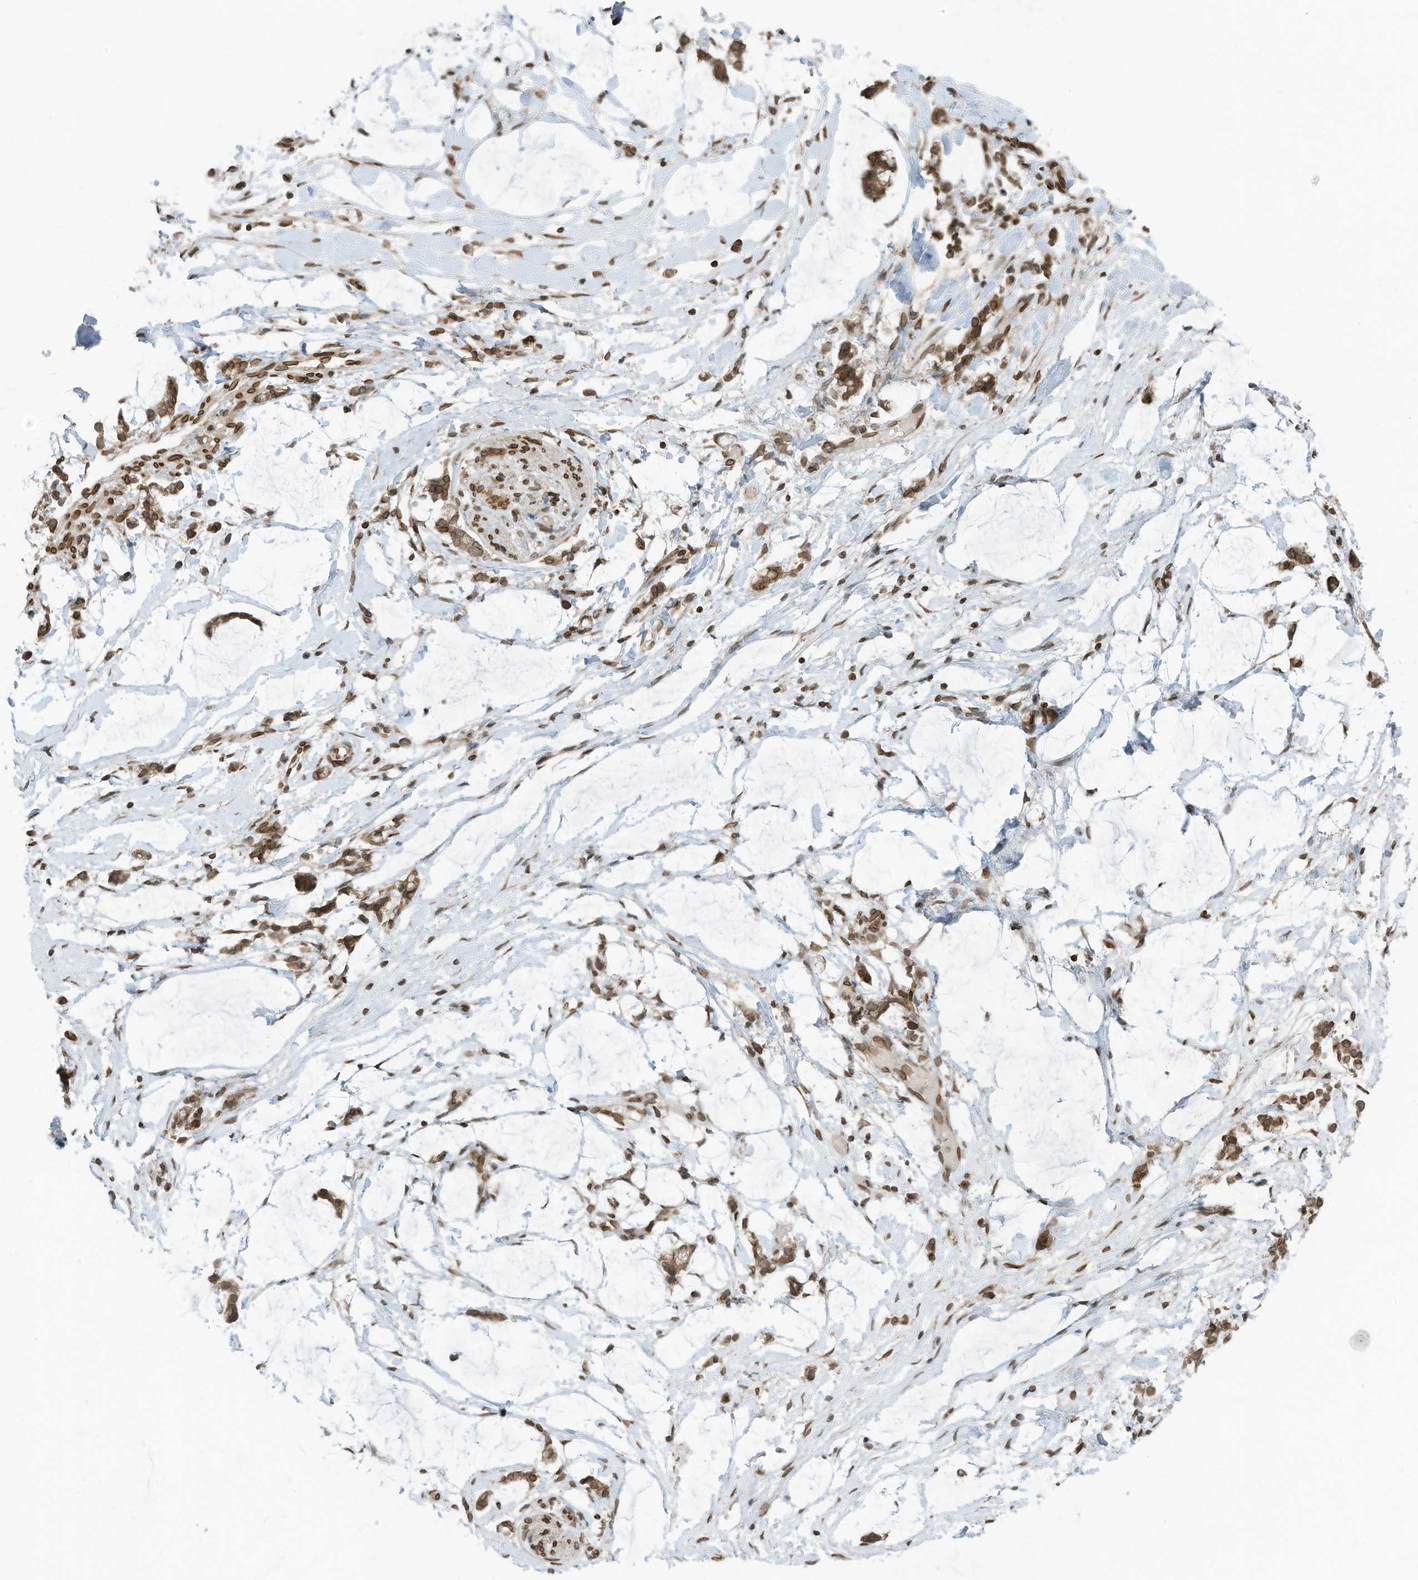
{"staining": {"intensity": "negative", "quantity": "none", "location": "none"}, "tissue": "adipose tissue", "cell_type": "Adipocytes", "image_type": "normal", "snomed": [{"axis": "morphology", "description": "Normal tissue, NOS"}, {"axis": "morphology", "description": "Adenocarcinoma, NOS"}, {"axis": "topography", "description": "Colon"}, {"axis": "topography", "description": "Peripheral nerve tissue"}], "caption": "DAB (3,3'-diaminobenzidine) immunohistochemical staining of benign adipose tissue shows no significant expression in adipocytes. Nuclei are stained in blue.", "gene": "RABL3", "patient": {"sex": "male", "age": 14}}